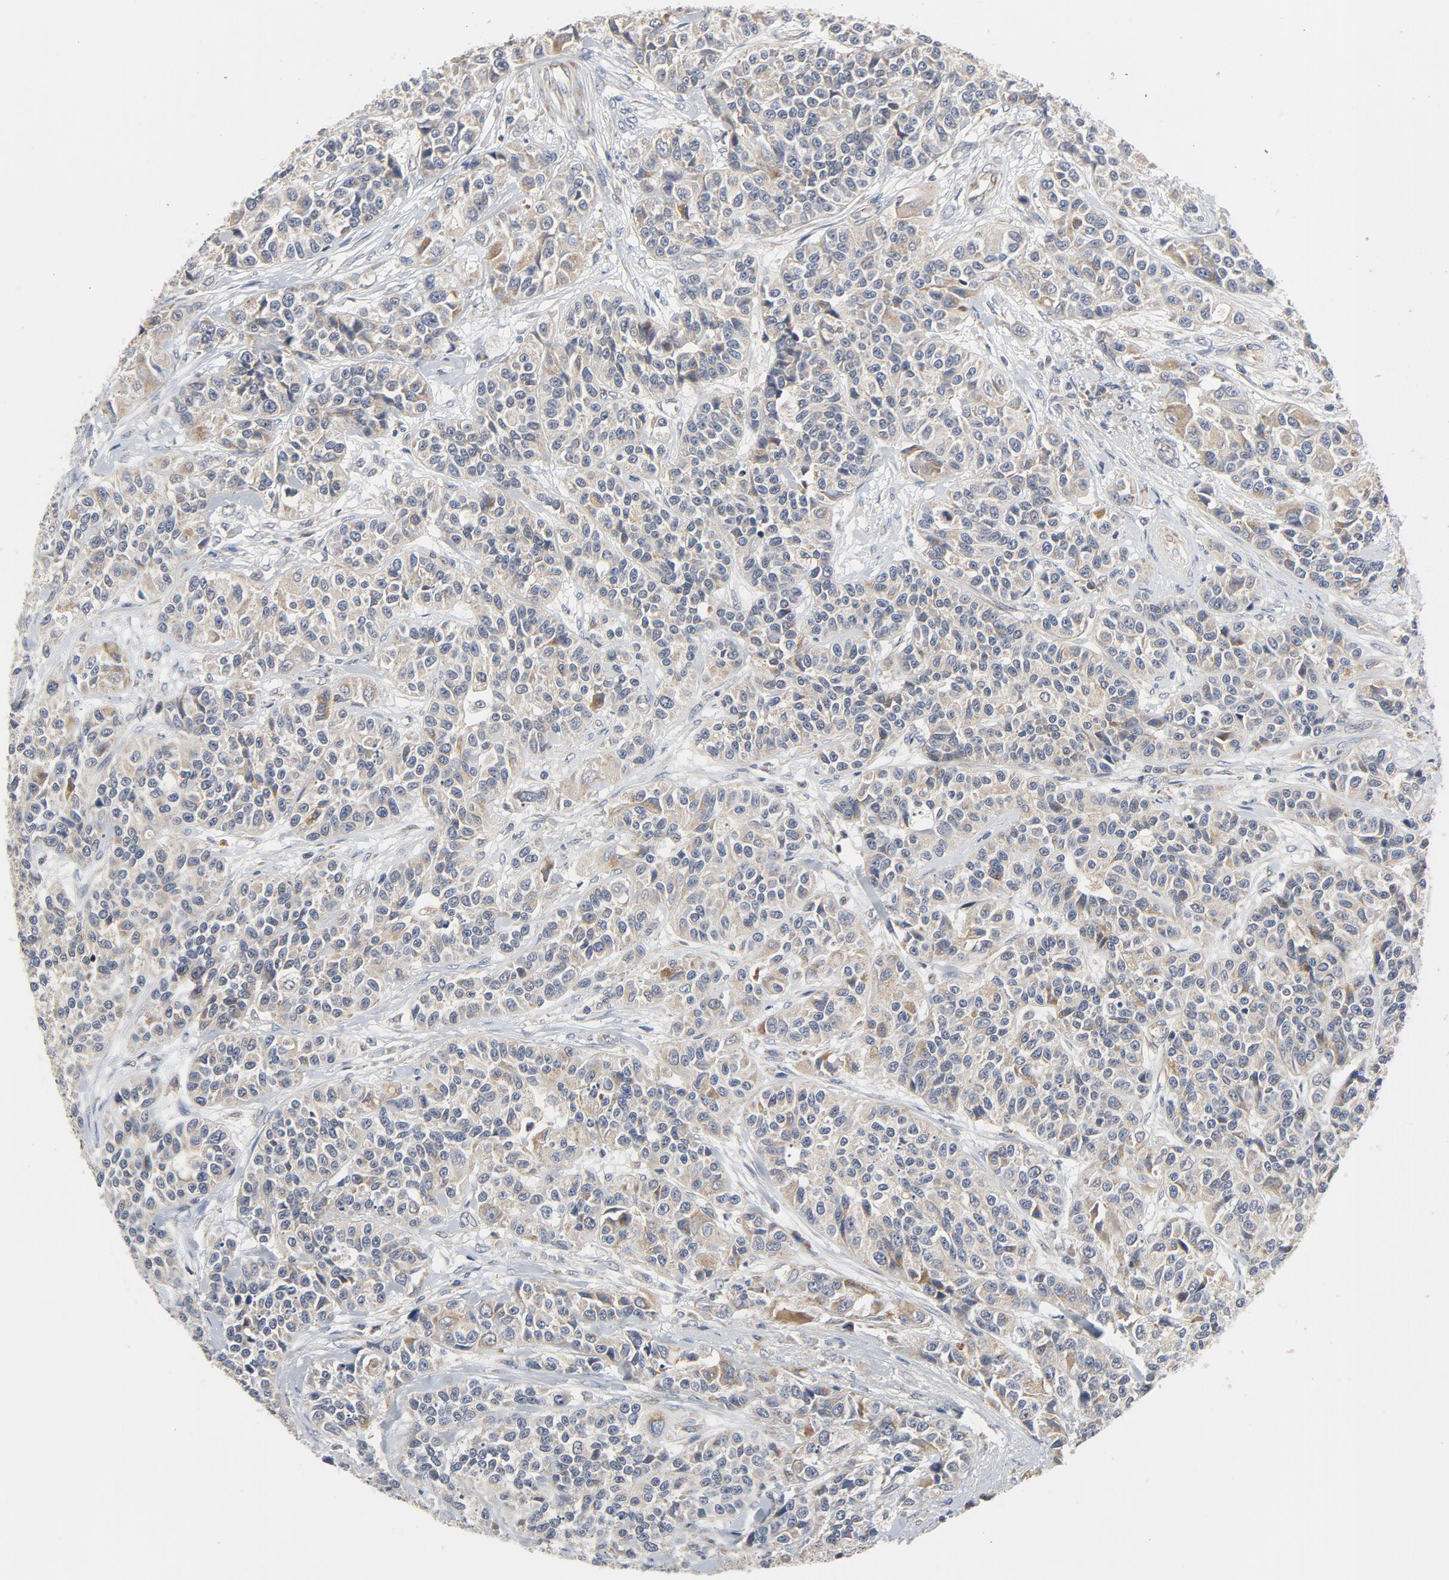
{"staining": {"intensity": "moderate", "quantity": ">75%", "location": "cytoplasmic/membranous"}, "tissue": "urothelial cancer", "cell_type": "Tumor cells", "image_type": "cancer", "snomed": [{"axis": "morphology", "description": "Urothelial carcinoma, High grade"}, {"axis": "topography", "description": "Urinary bladder"}], "caption": "This photomicrograph reveals urothelial cancer stained with immunohistochemistry (IHC) to label a protein in brown. The cytoplasmic/membranous of tumor cells show moderate positivity for the protein. Nuclei are counter-stained blue.", "gene": "C14orf119", "patient": {"sex": "female", "age": 81}}